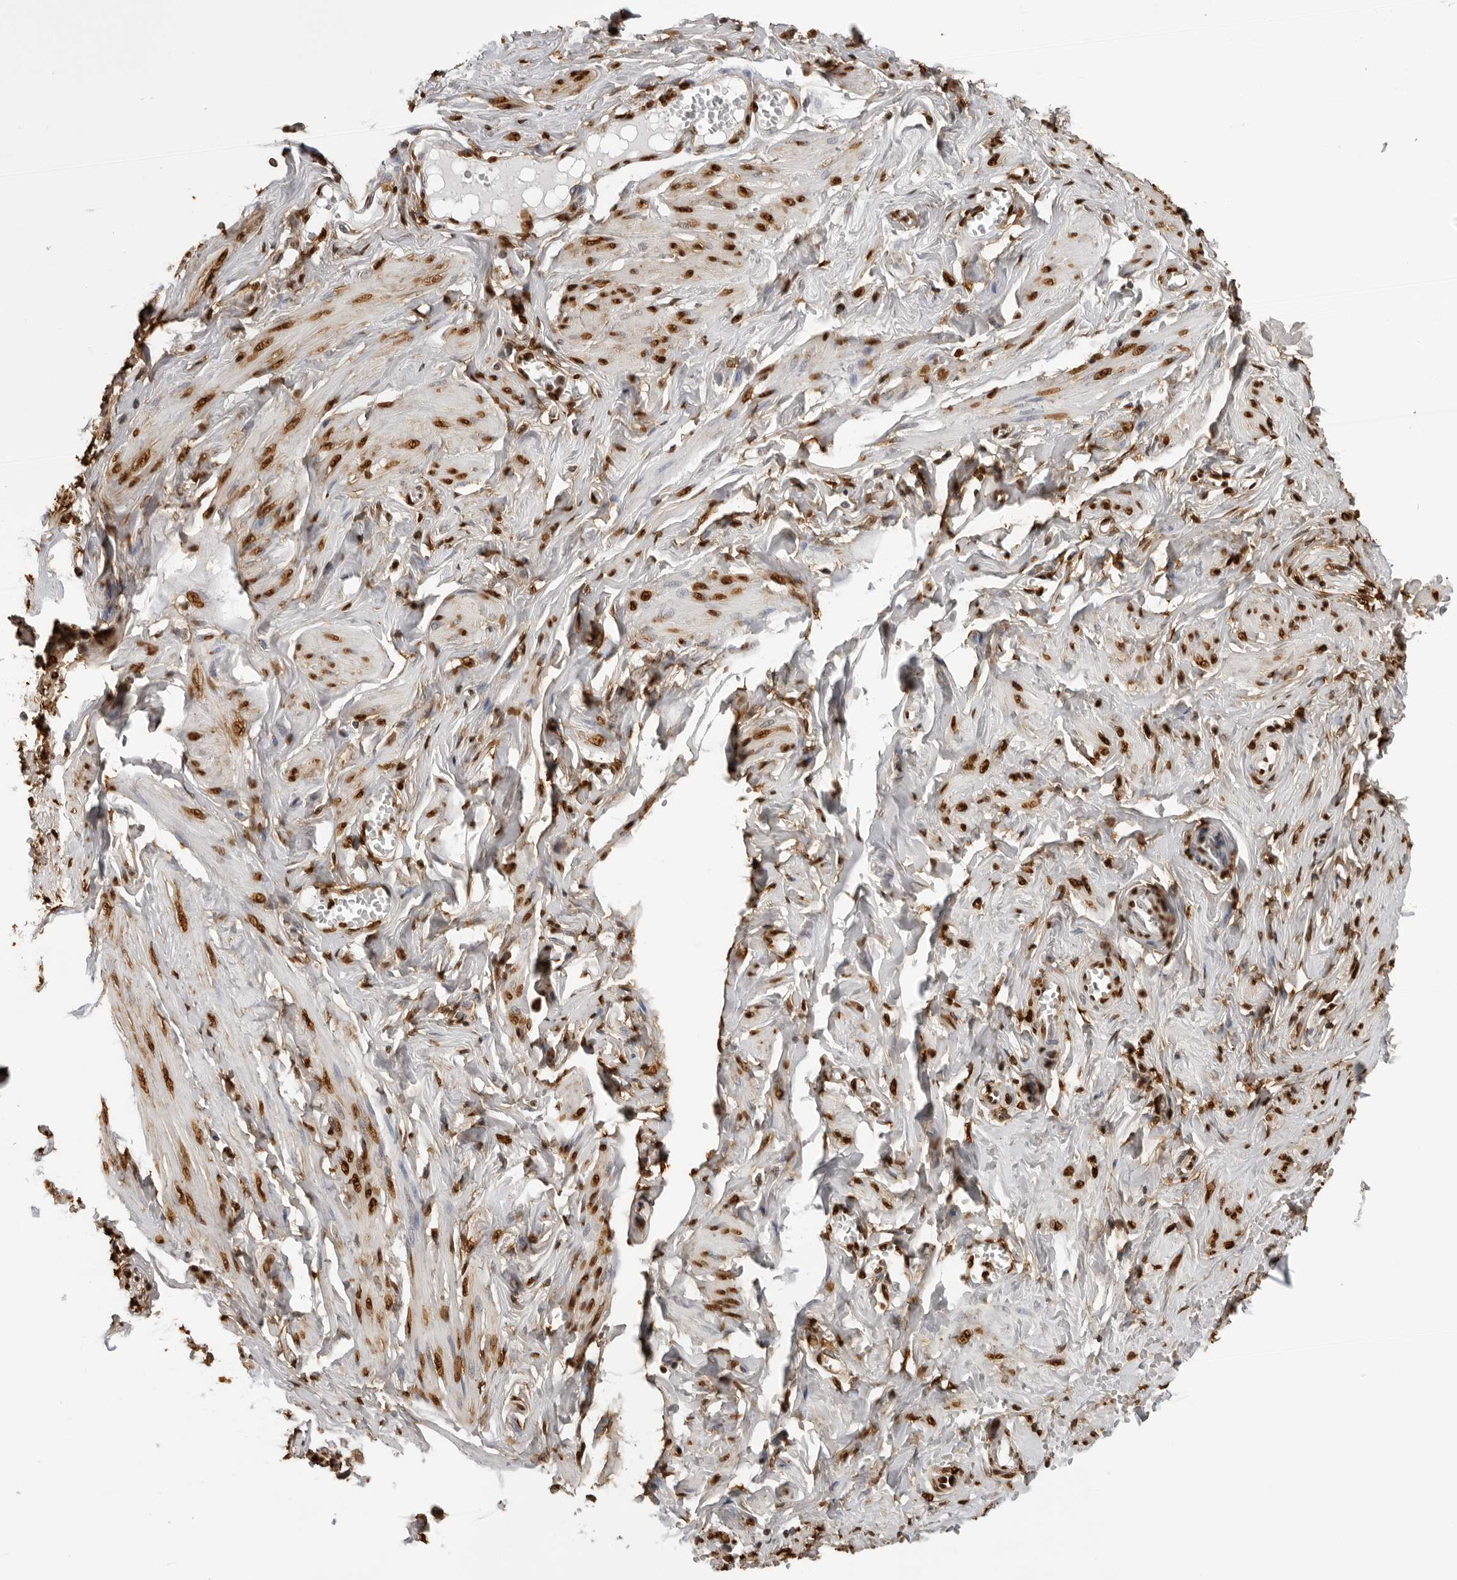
{"staining": {"intensity": "strong", "quantity": ">75%", "location": "nuclear"}, "tissue": "adipose tissue", "cell_type": "Adipocytes", "image_type": "normal", "snomed": [{"axis": "morphology", "description": "Normal tissue, NOS"}, {"axis": "topography", "description": "Vascular tissue"}, {"axis": "topography", "description": "Fallopian tube"}, {"axis": "topography", "description": "Ovary"}], "caption": "High-magnification brightfield microscopy of unremarkable adipose tissue stained with DAB (3,3'-diaminobenzidine) (brown) and counterstained with hematoxylin (blue). adipocytes exhibit strong nuclear expression is seen in about>75% of cells.", "gene": "ZFP91", "patient": {"sex": "female", "age": 67}}